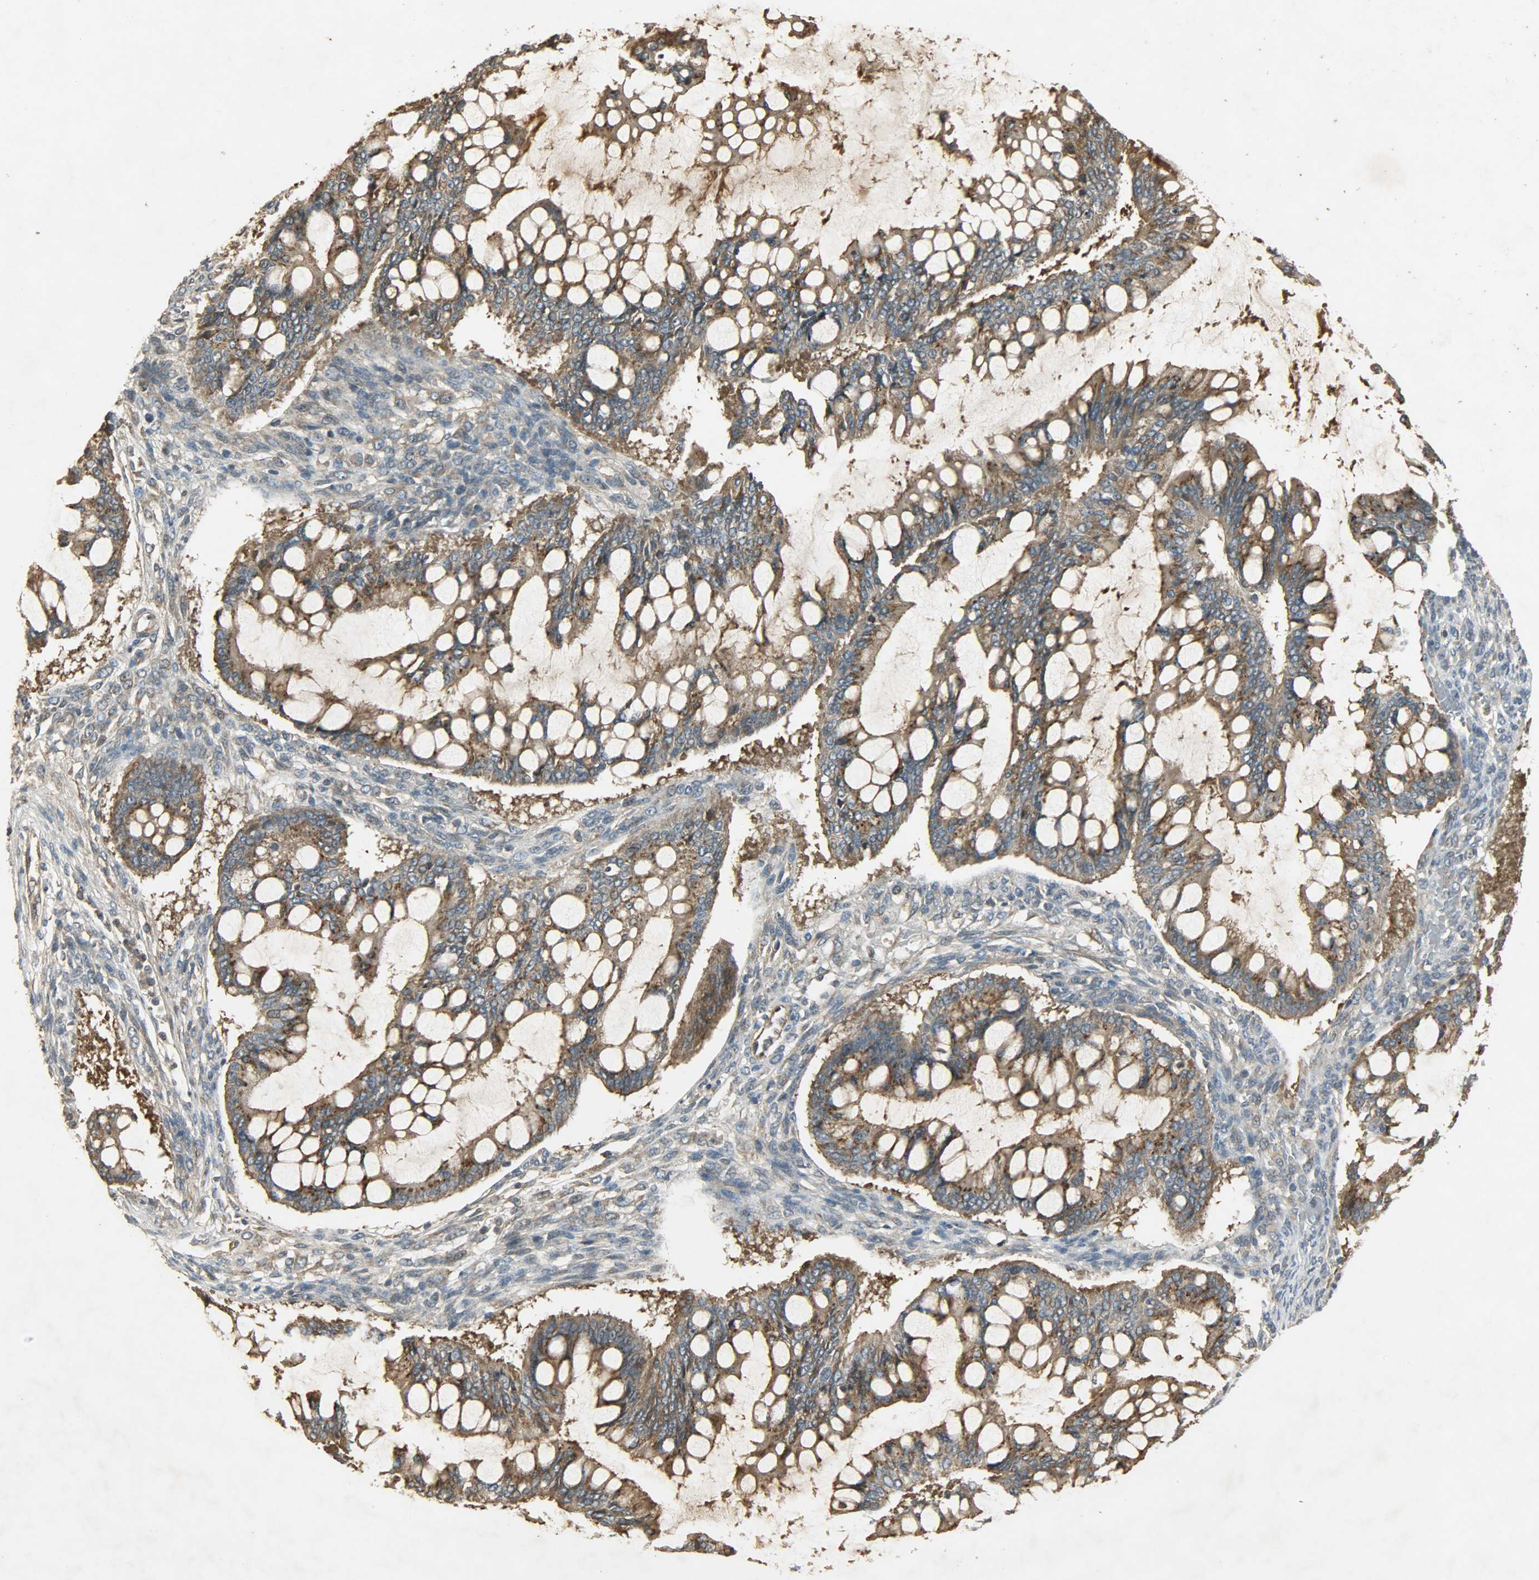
{"staining": {"intensity": "moderate", "quantity": ">75%", "location": "cytoplasmic/membranous"}, "tissue": "ovarian cancer", "cell_type": "Tumor cells", "image_type": "cancer", "snomed": [{"axis": "morphology", "description": "Cystadenocarcinoma, mucinous, NOS"}, {"axis": "topography", "description": "Ovary"}], "caption": "Ovarian cancer tissue displays moderate cytoplasmic/membranous staining in approximately >75% of tumor cells, visualized by immunohistochemistry.", "gene": "ATP2B1", "patient": {"sex": "female", "age": 73}}